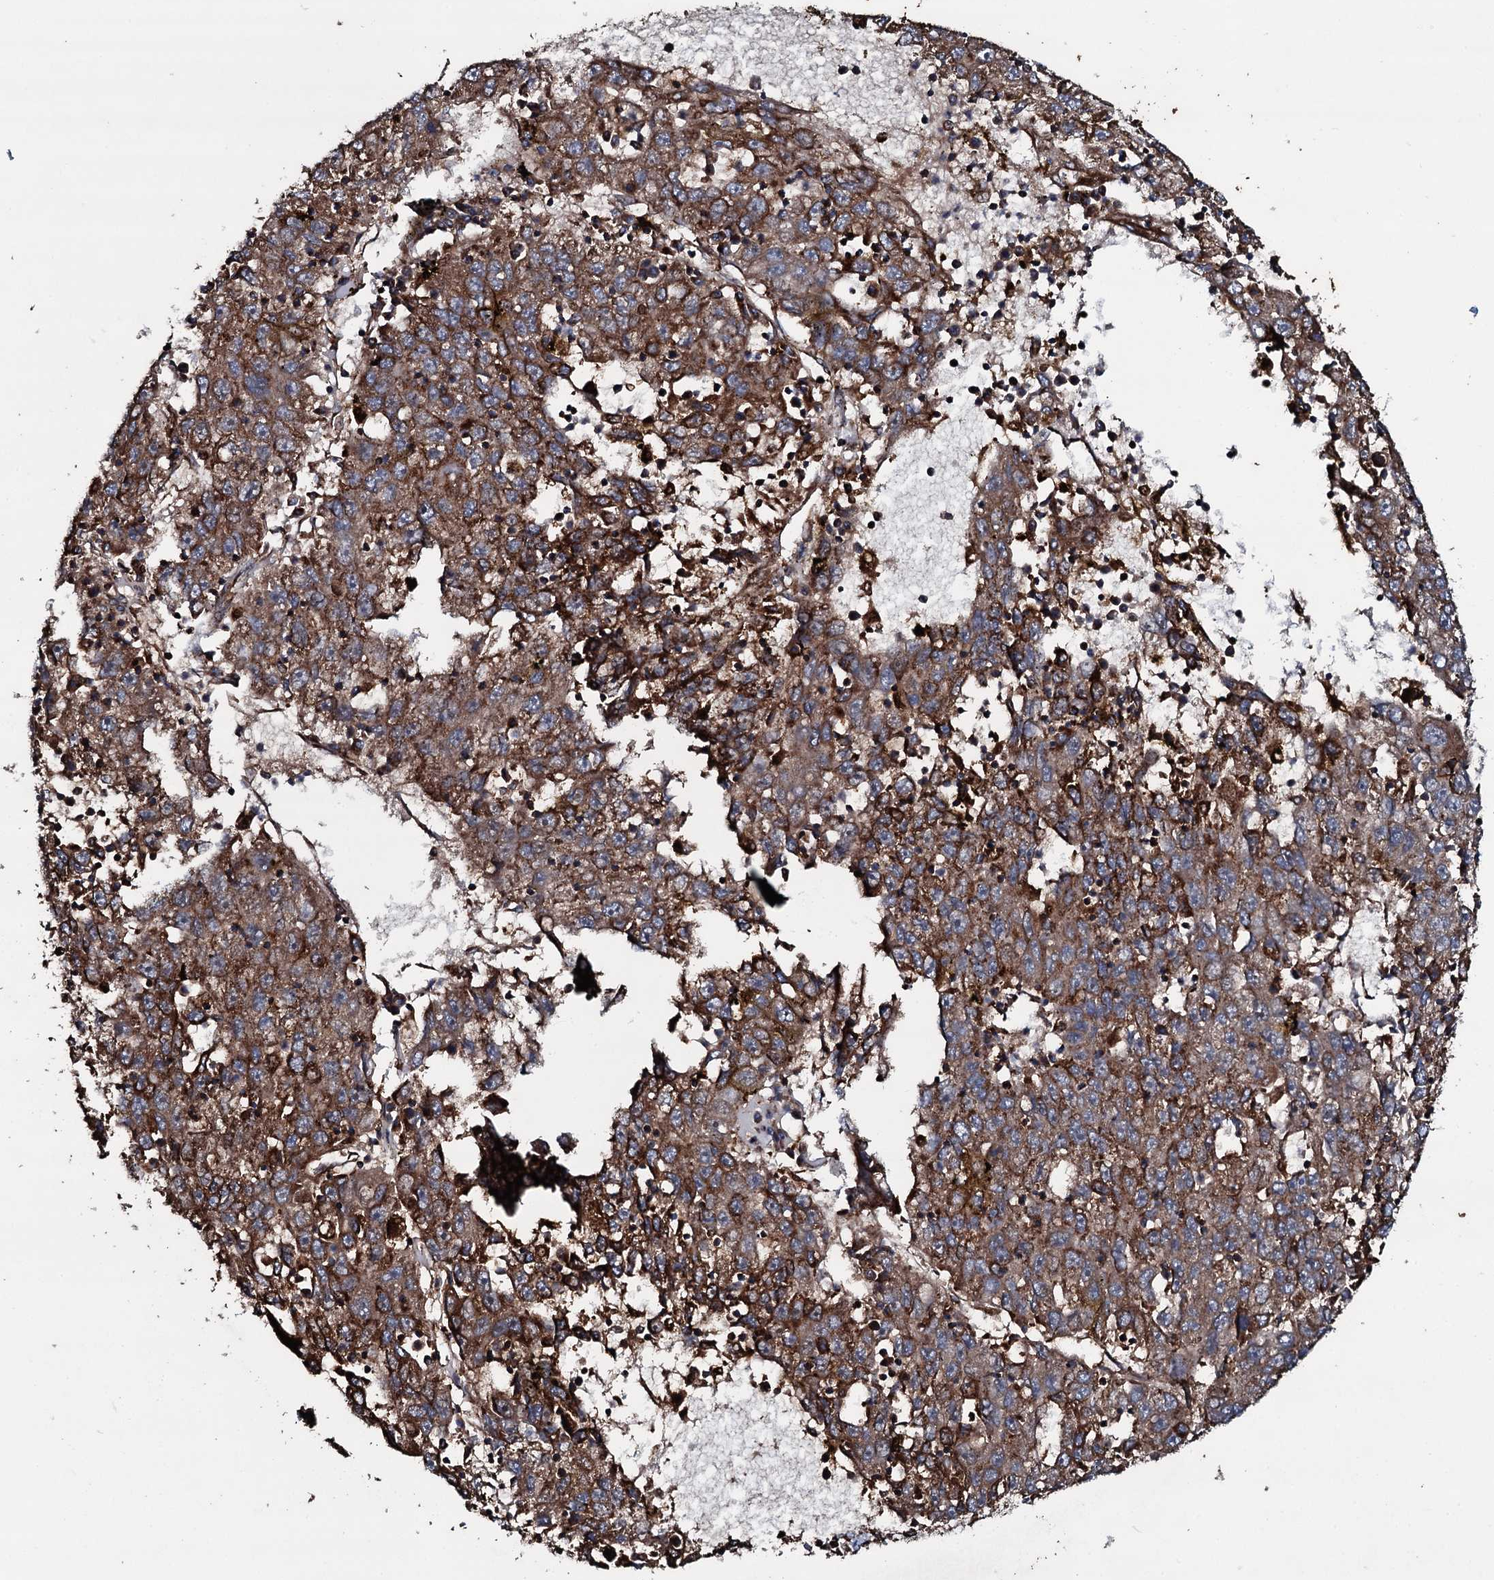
{"staining": {"intensity": "strong", "quantity": ">75%", "location": "cytoplasmic/membranous"}, "tissue": "liver cancer", "cell_type": "Tumor cells", "image_type": "cancer", "snomed": [{"axis": "morphology", "description": "Carcinoma, Hepatocellular, NOS"}, {"axis": "topography", "description": "Liver"}], "caption": "Protein staining of liver hepatocellular carcinoma tissue shows strong cytoplasmic/membranous staining in approximately >75% of tumor cells. The staining was performed using DAB to visualize the protein expression in brown, while the nuclei were stained in blue with hematoxylin (Magnification: 20x).", "gene": "DYNC2I2", "patient": {"sex": "male", "age": 49}}